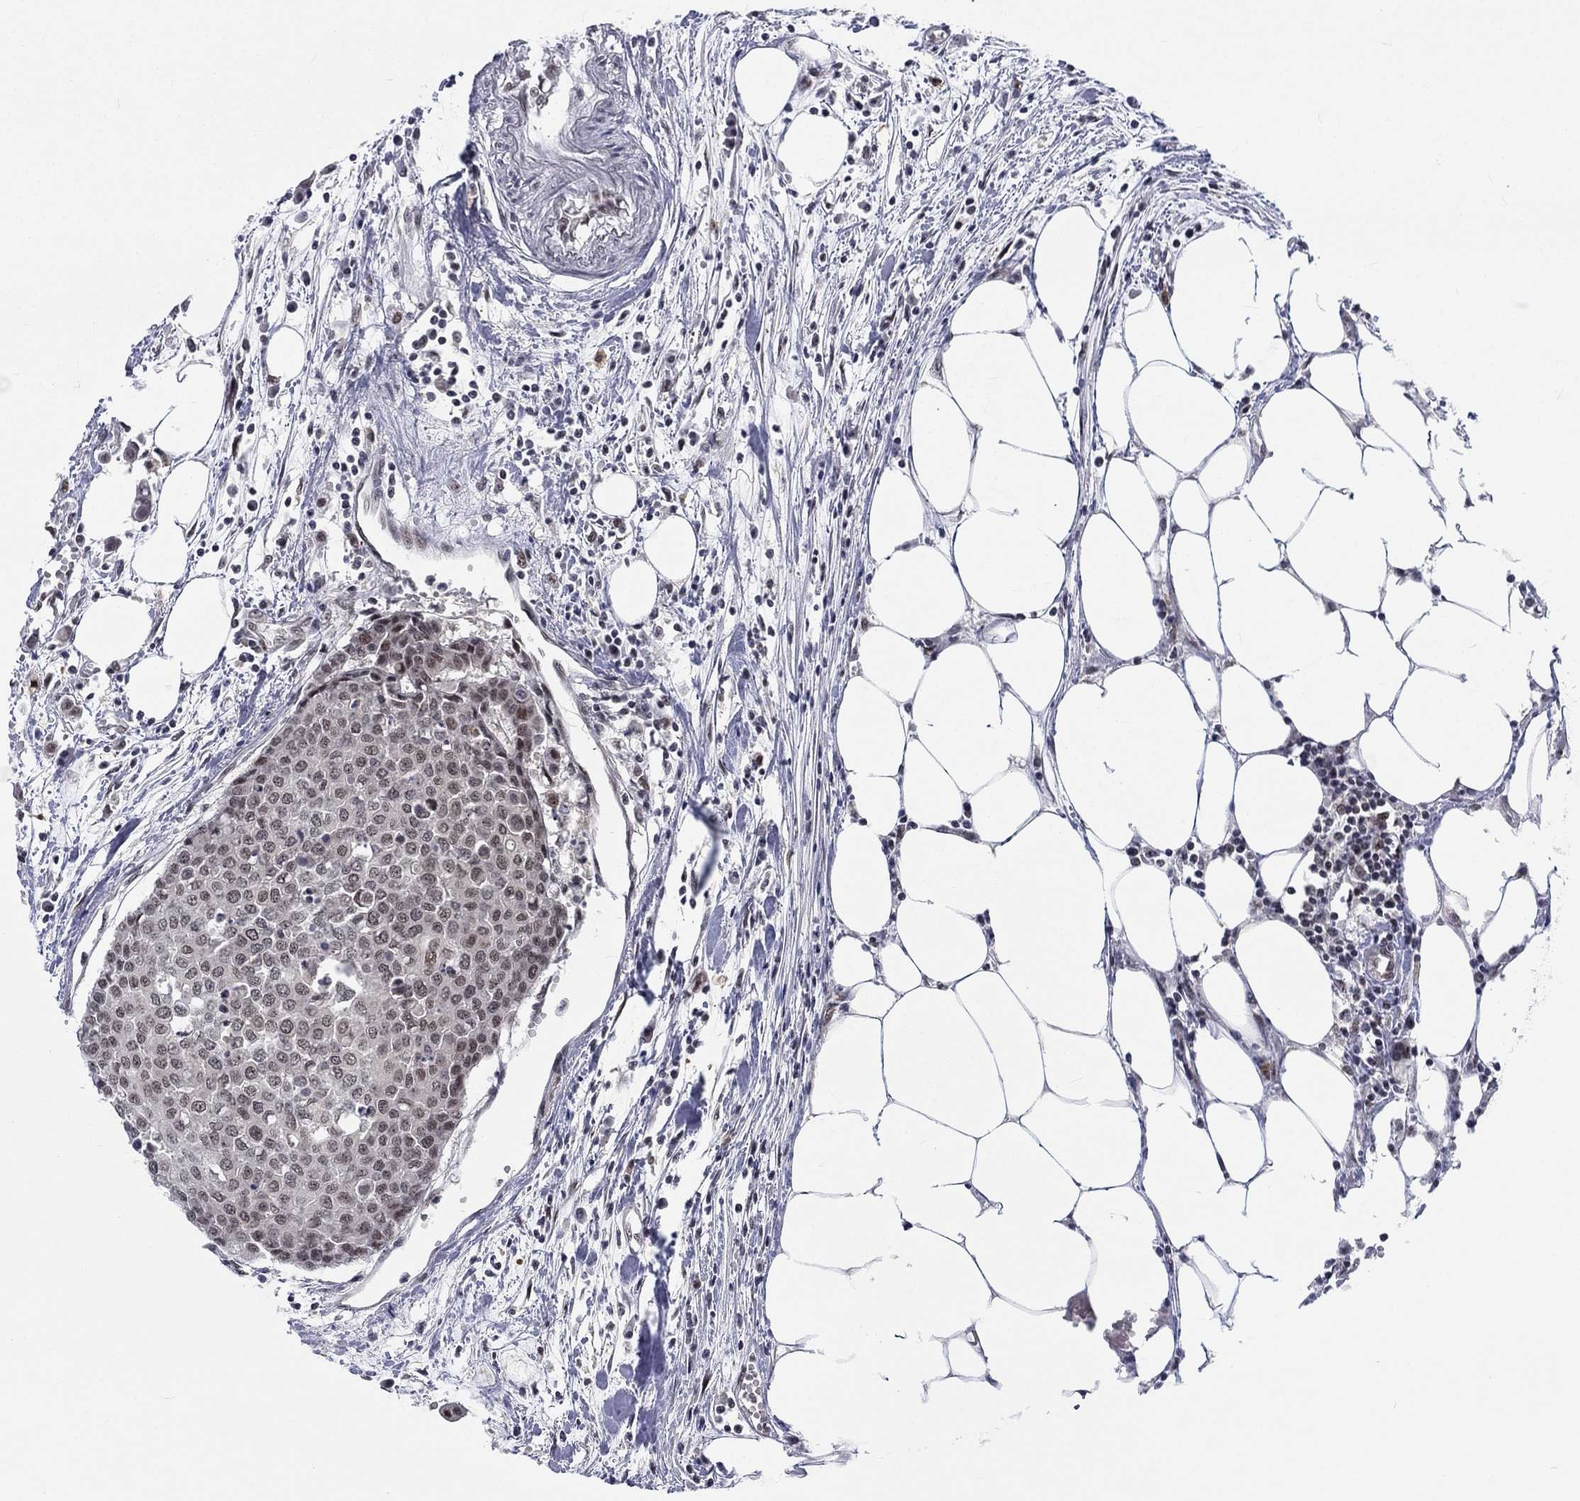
{"staining": {"intensity": "moderate", "quantity": "<25%", "location": "nuclear"}, "tissue": "carcinoid", "cell_type": "Tumor cells", "image_type": "cancer", "snomed": [{"axis": "morphology", "description": "Carcinoid, malignant, NOS"}, {"axis": "topography", "description": "Colon"}], "caption": "Tumor cells demonstrate low levels of moderate nuclear expression in approximately <25% of cells in malignant carcinoid.", "gene": "FYTTD1", "patient": {"sex": "male", "age": 81}}